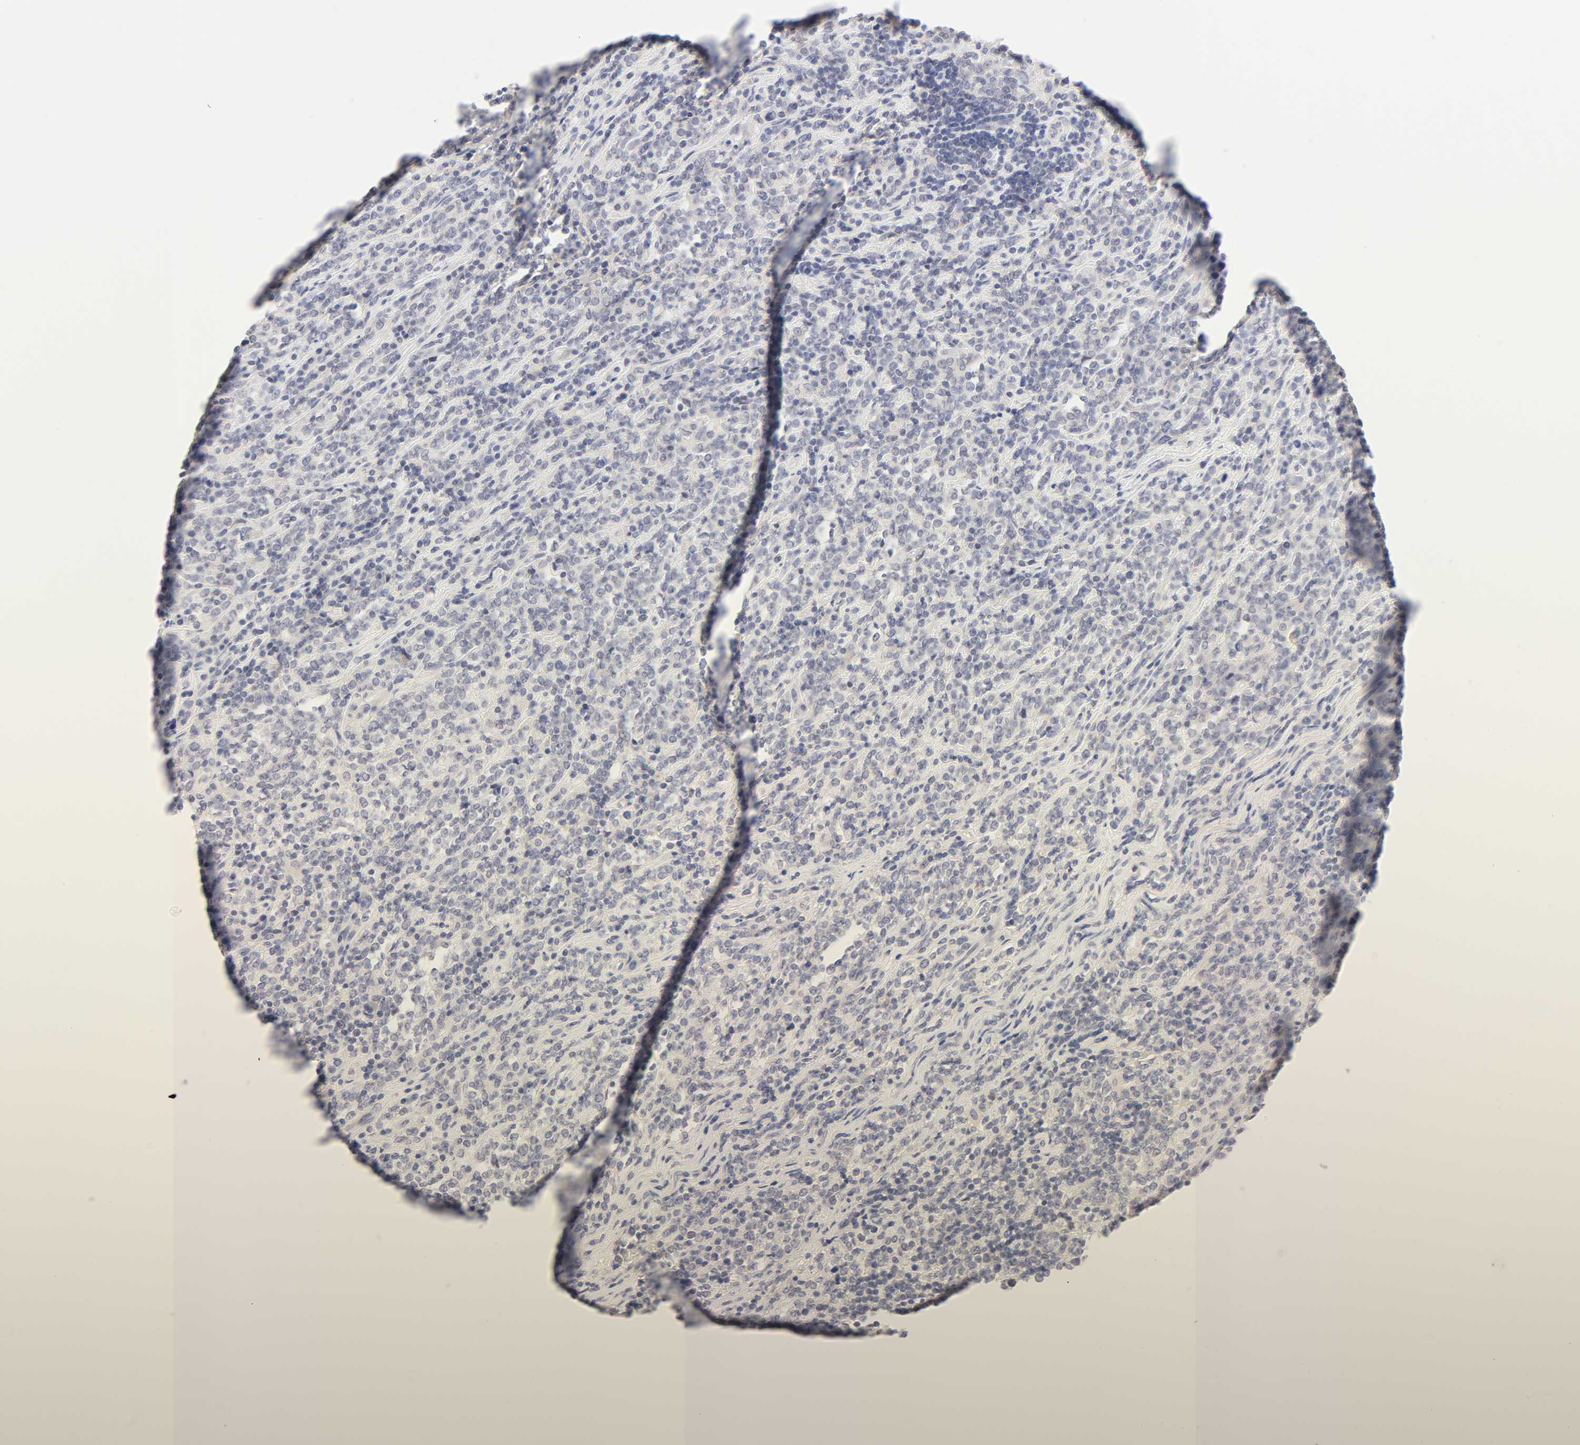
{"staining": {"intensity": "negative", "quantity": "none", "location": "none"}, "tissue": "lymphoma", "cell_type": "Tumor cells", "image_type": "cancer", "snomed": [{"axis": "morphology", "description": "Malignant lymphoma, non-Hodgkin's type, High grade"}, {"axis": "topography", "description": "Soft tissue"}], "caption": "Immunohistochemistry photomicrograph of neoplastic tissue: malignant lymphoma, non-Hodgkin's type (high-grade) stained with DAB (3,3'-diaminobenzidine) reveals no significant protein positivity in tumor cells.", "gene": "CYP4B1", "patient": {"sex": "male", "age": 18}}